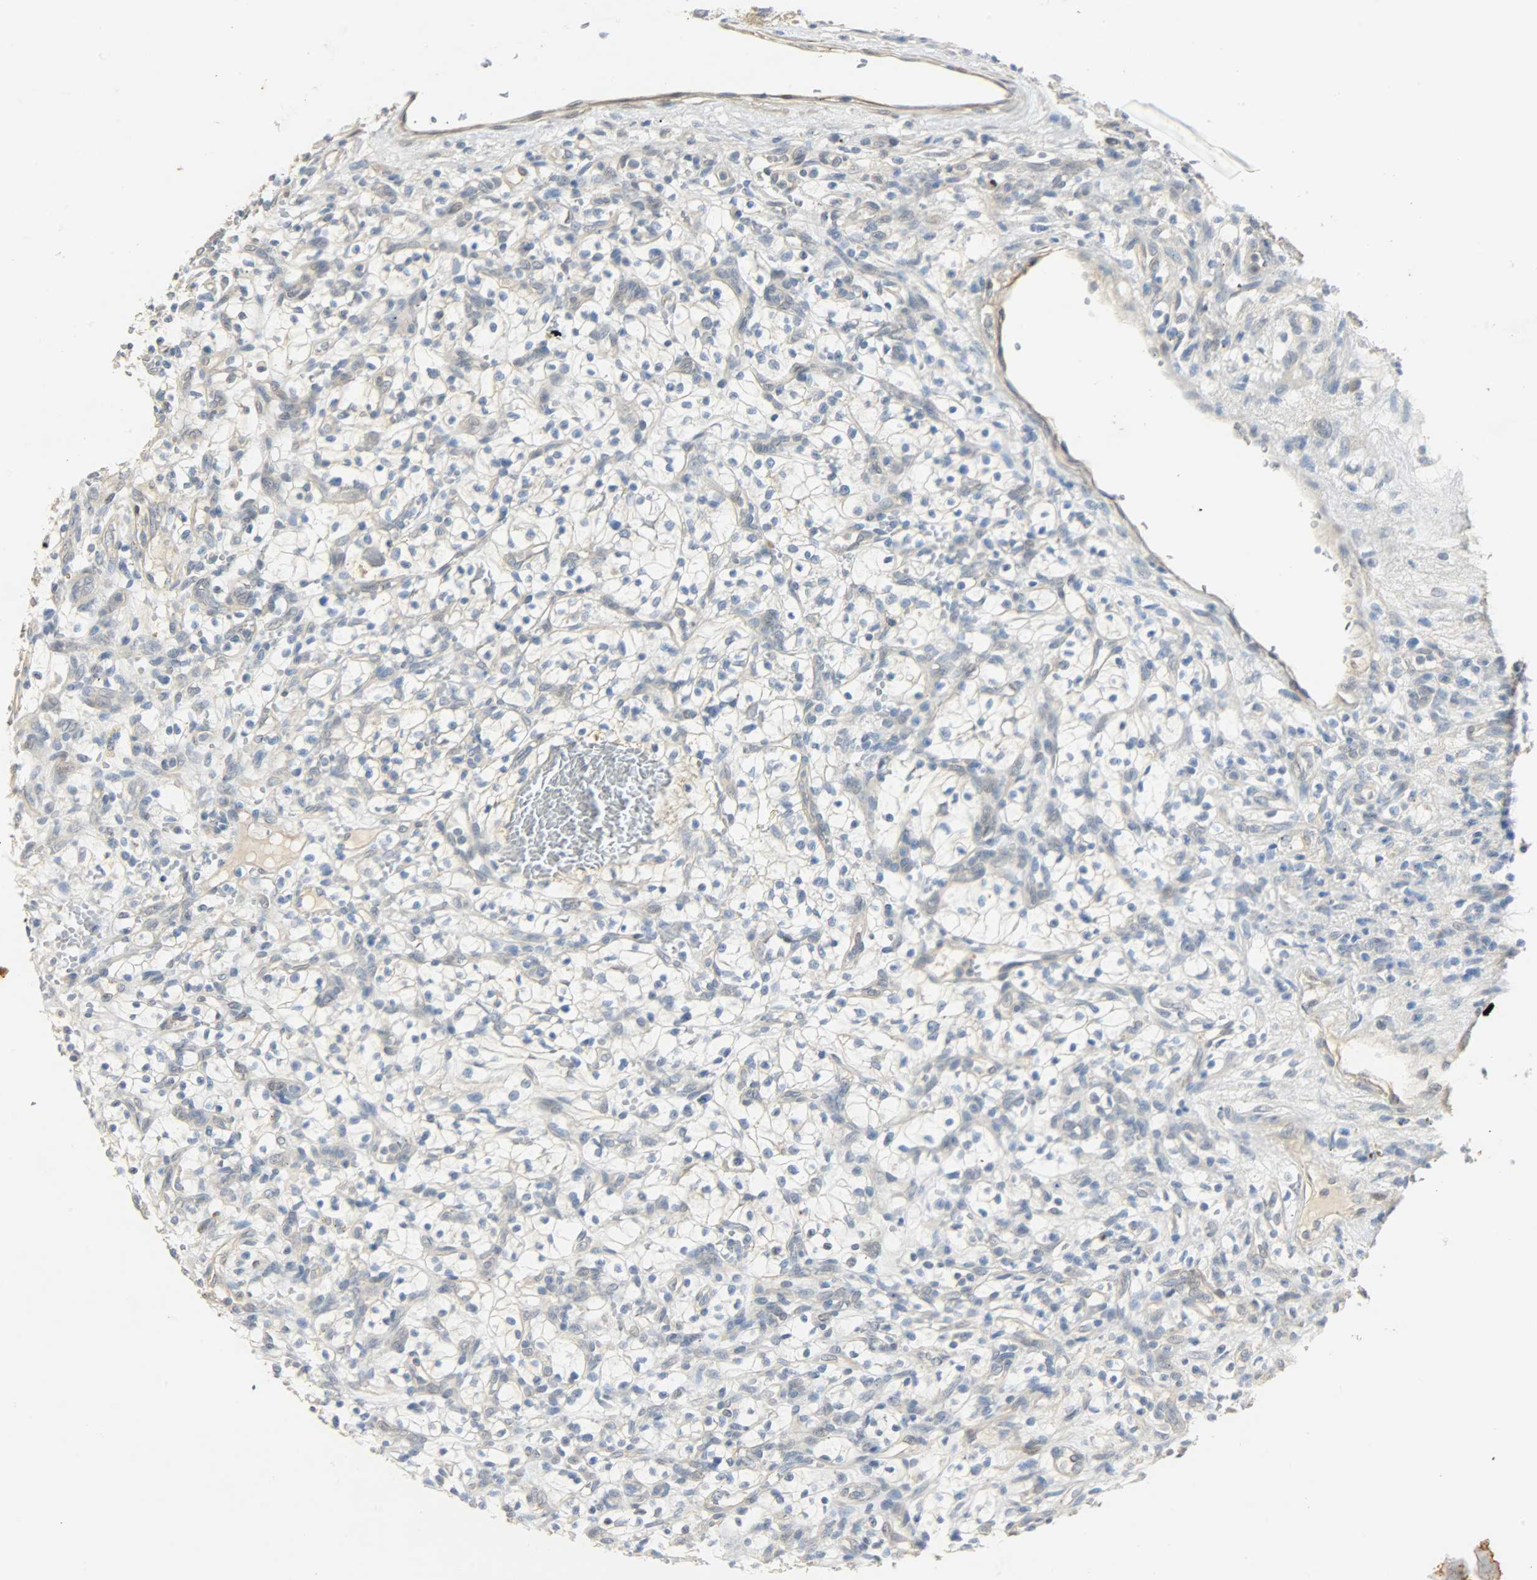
{"staining": {"intensity": "negative", "quantity": "none", "location": "none"}, "tissue": "renal cancer", "cell_type": "Tumor cells", "image_type": "cancer", "snomed": [{"axis": "morphology", "description": "Adenocarcinoma, NOS"}, {"axis": "topography", "description": "Kidney"}], "caption": "A micrograph of human adenocarcinoma (renal) is negative for staining in tumor cells. (DAB immunohistochemistry, high magnification).", "gene": "USP13", "patient": {"sex": "female", "age": 57}}